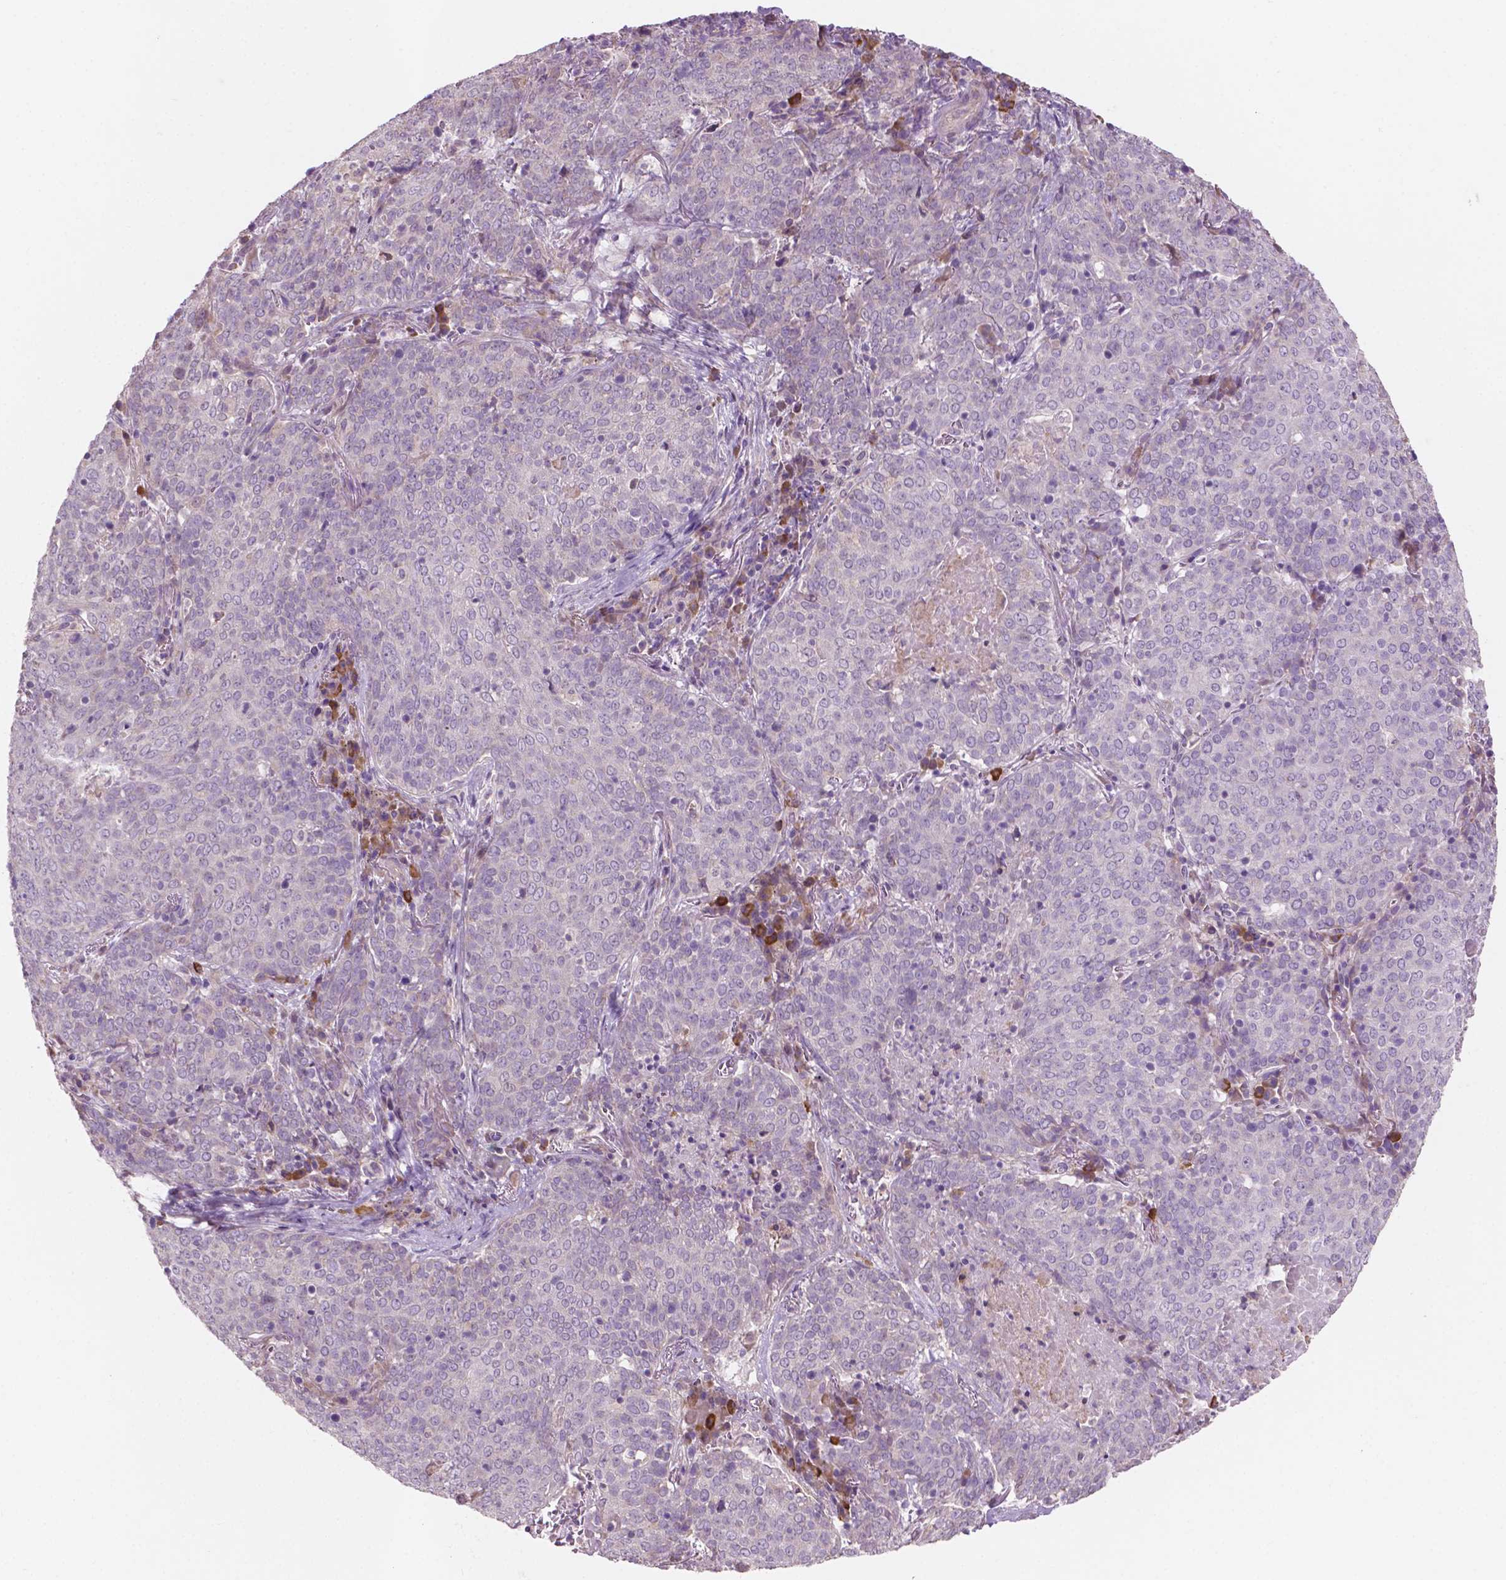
{"staining": {"intensity": "negative", "quantity": "none", "location": "none"}, "tissue": "lung cancer", "cell_type": "Tumor cells", "image_type": "cancer", "snomed": [{"axis": "morphology", "description": "Squamous cell carcinoma, NOS"}, {"axis": "topography", "description": "Lung"}], "caption": "Photomicrograph shows no significant protein staining in tumor cells of lung cancer. (Stains: DAB (3,3'-diaminobenzidine) IHC with hematoxylin counter stain, Microscopy: brightfield microscopy at high magnification).", "gene": "LRP1B", "patient": {"sex": "male", "age": 82}}